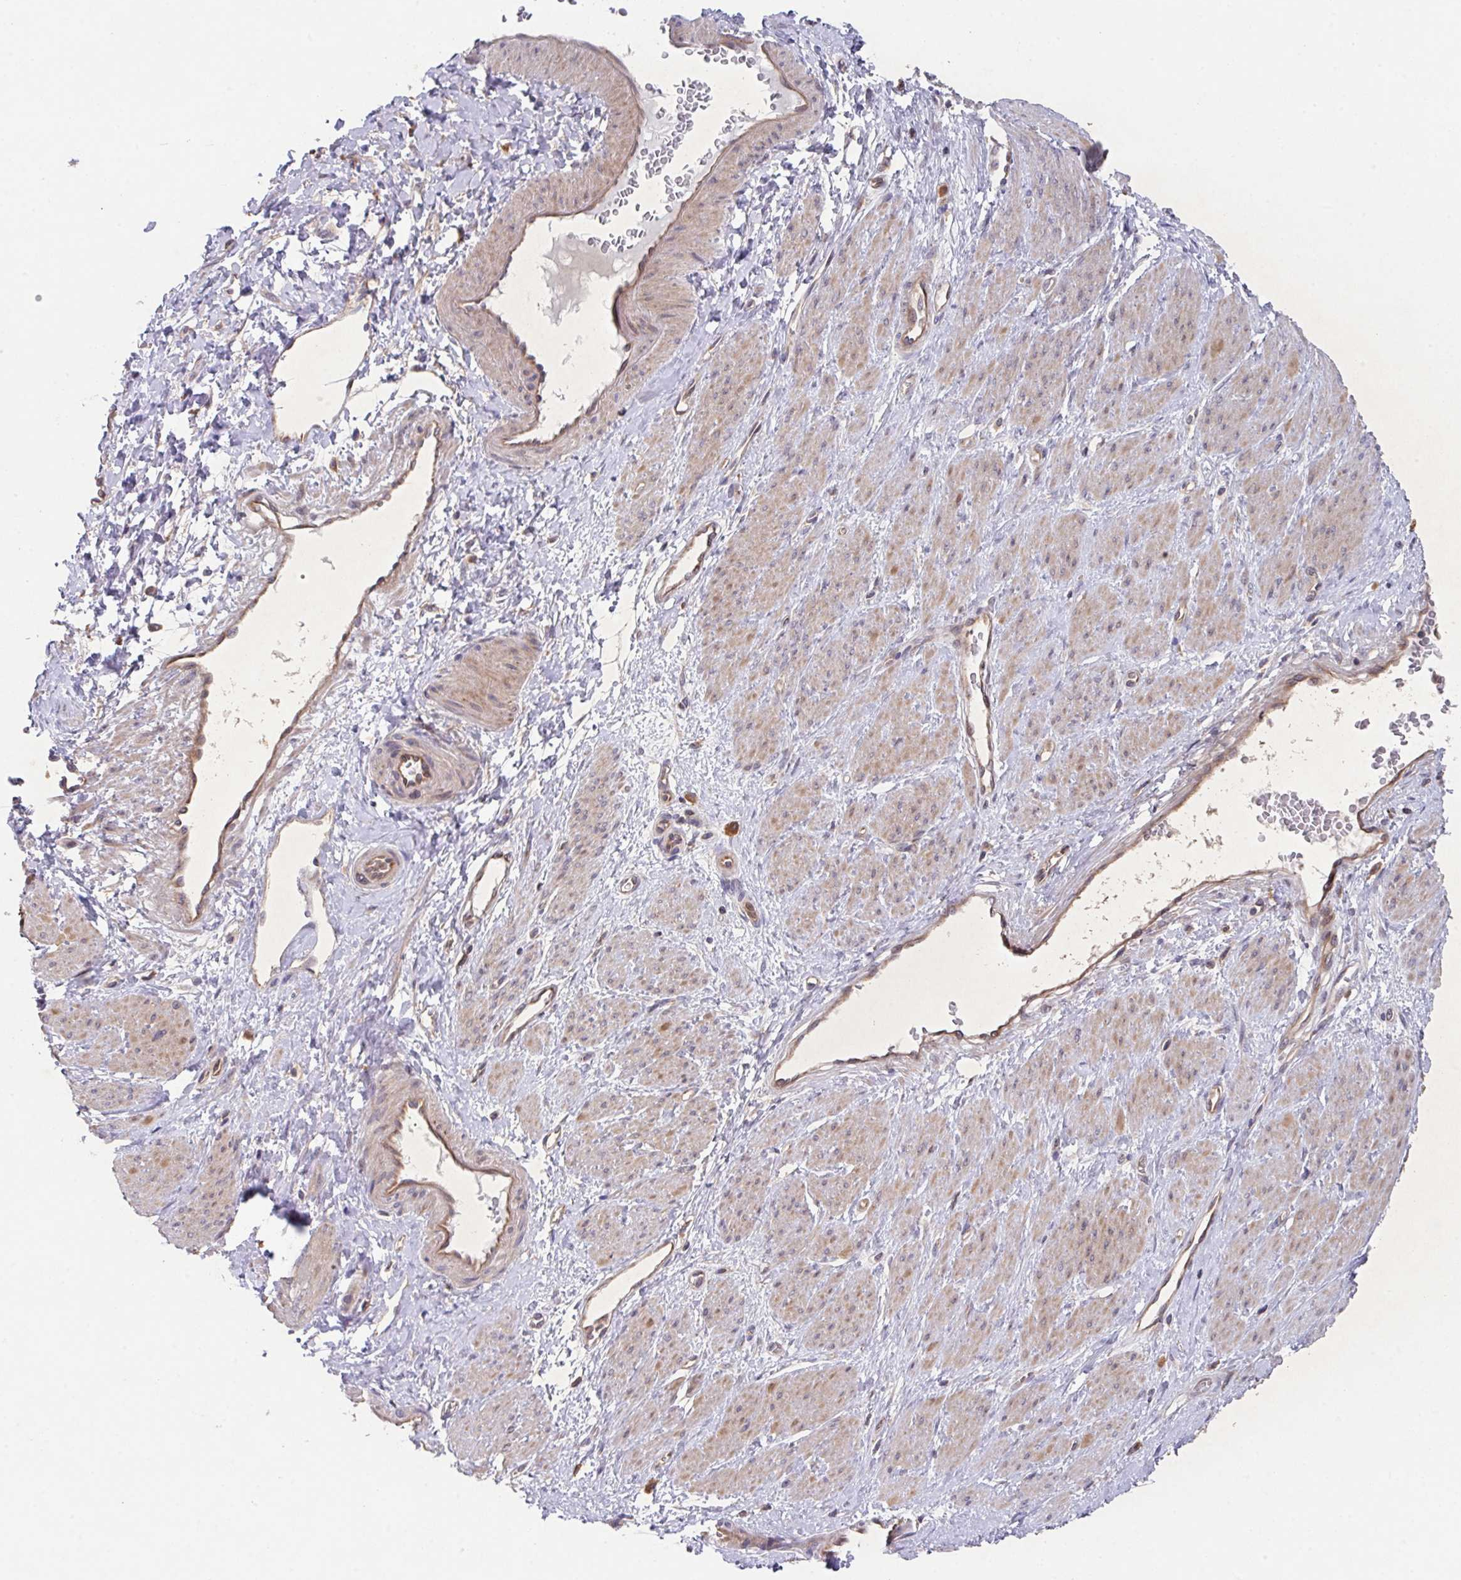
{"staining": {"intensity": "weak", "quantity": "25%-75%", "location": "cytoplasmic/membranous"}, "tissue": "smooth muscle", "cell_type": "Smooth muscle cells", "image_type": "normal", "snomed": [{"axis": "morphology", "description": "Normal tissue, NOS"}, {"axis": "topography", "description": "Smooth muscle"}, {"axis": "topography", "description": "Uterus"}], "caption": "Brown immunohistochemical staining in unremarkable human smooth muscle shows weak cytoplasmic/membranous staining in approximately 25%-75% of smooth muscle cells.", "gene": "TRIM14", "patient": {"sex": "female", "age": 39}}